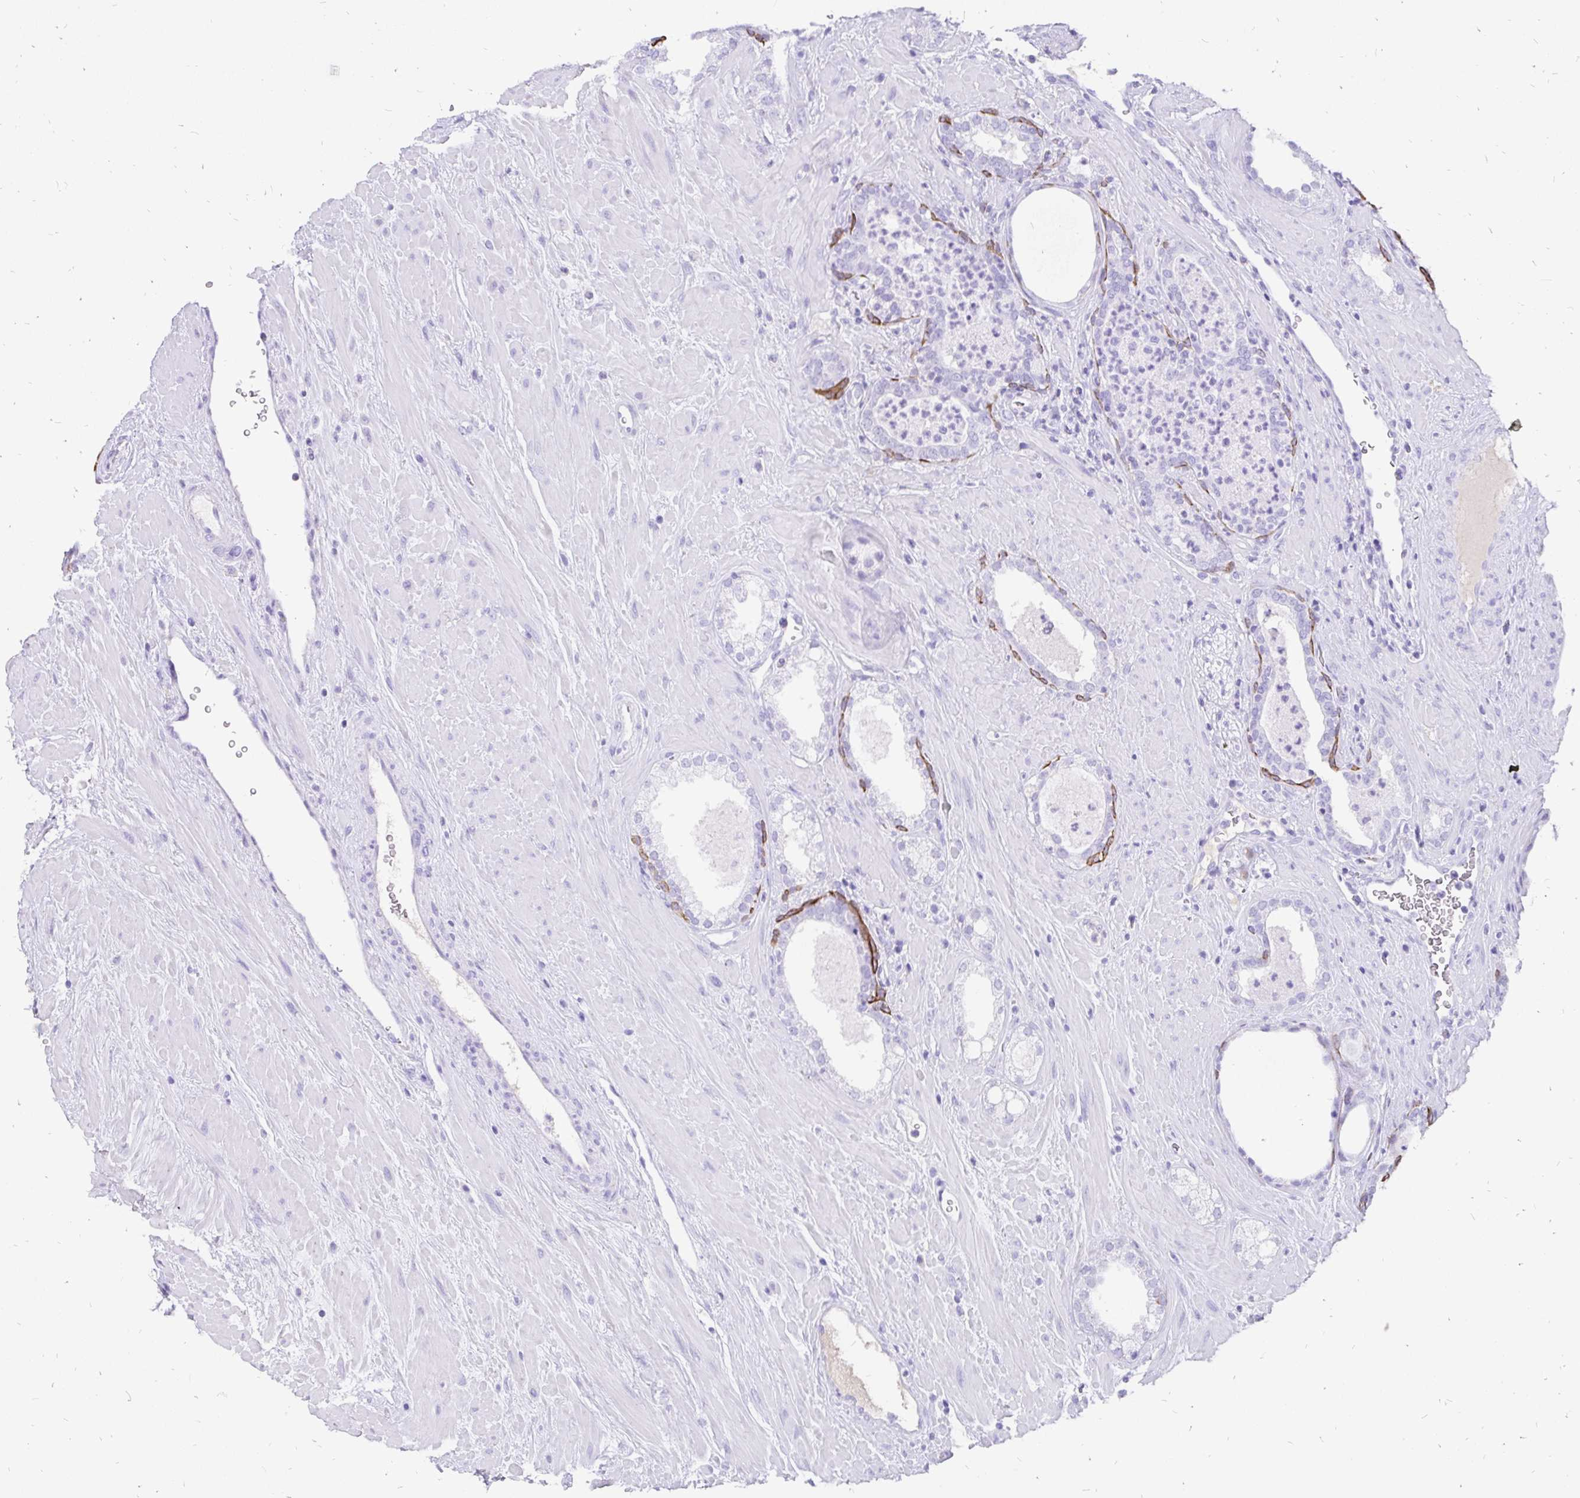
{"staining": {"intensity": "negative", "quantity": "none", "location": "none"}, "tissue": "prostate cancer", "cell_type": "Tumor cells", "image_type": "cancer", "snomed": [{"axis": "morphology", "description": "Adenocarcinoma, Low grade"}, {"axis": "topography", "description": "Prostate"}], "caption": "High magnification brightfield microscopy of prostate low-grade adenocarcinoma stained with DAB (3,3'-diaminobenzidine) (brown) and counterstained with hematoxylin (blue): tumor cells show no significant expression. (DAB IHC visualized using brightfield microscopy, high magnification).", "gene": "KRT13", "patient": {"sex": "male", "age": 62}}